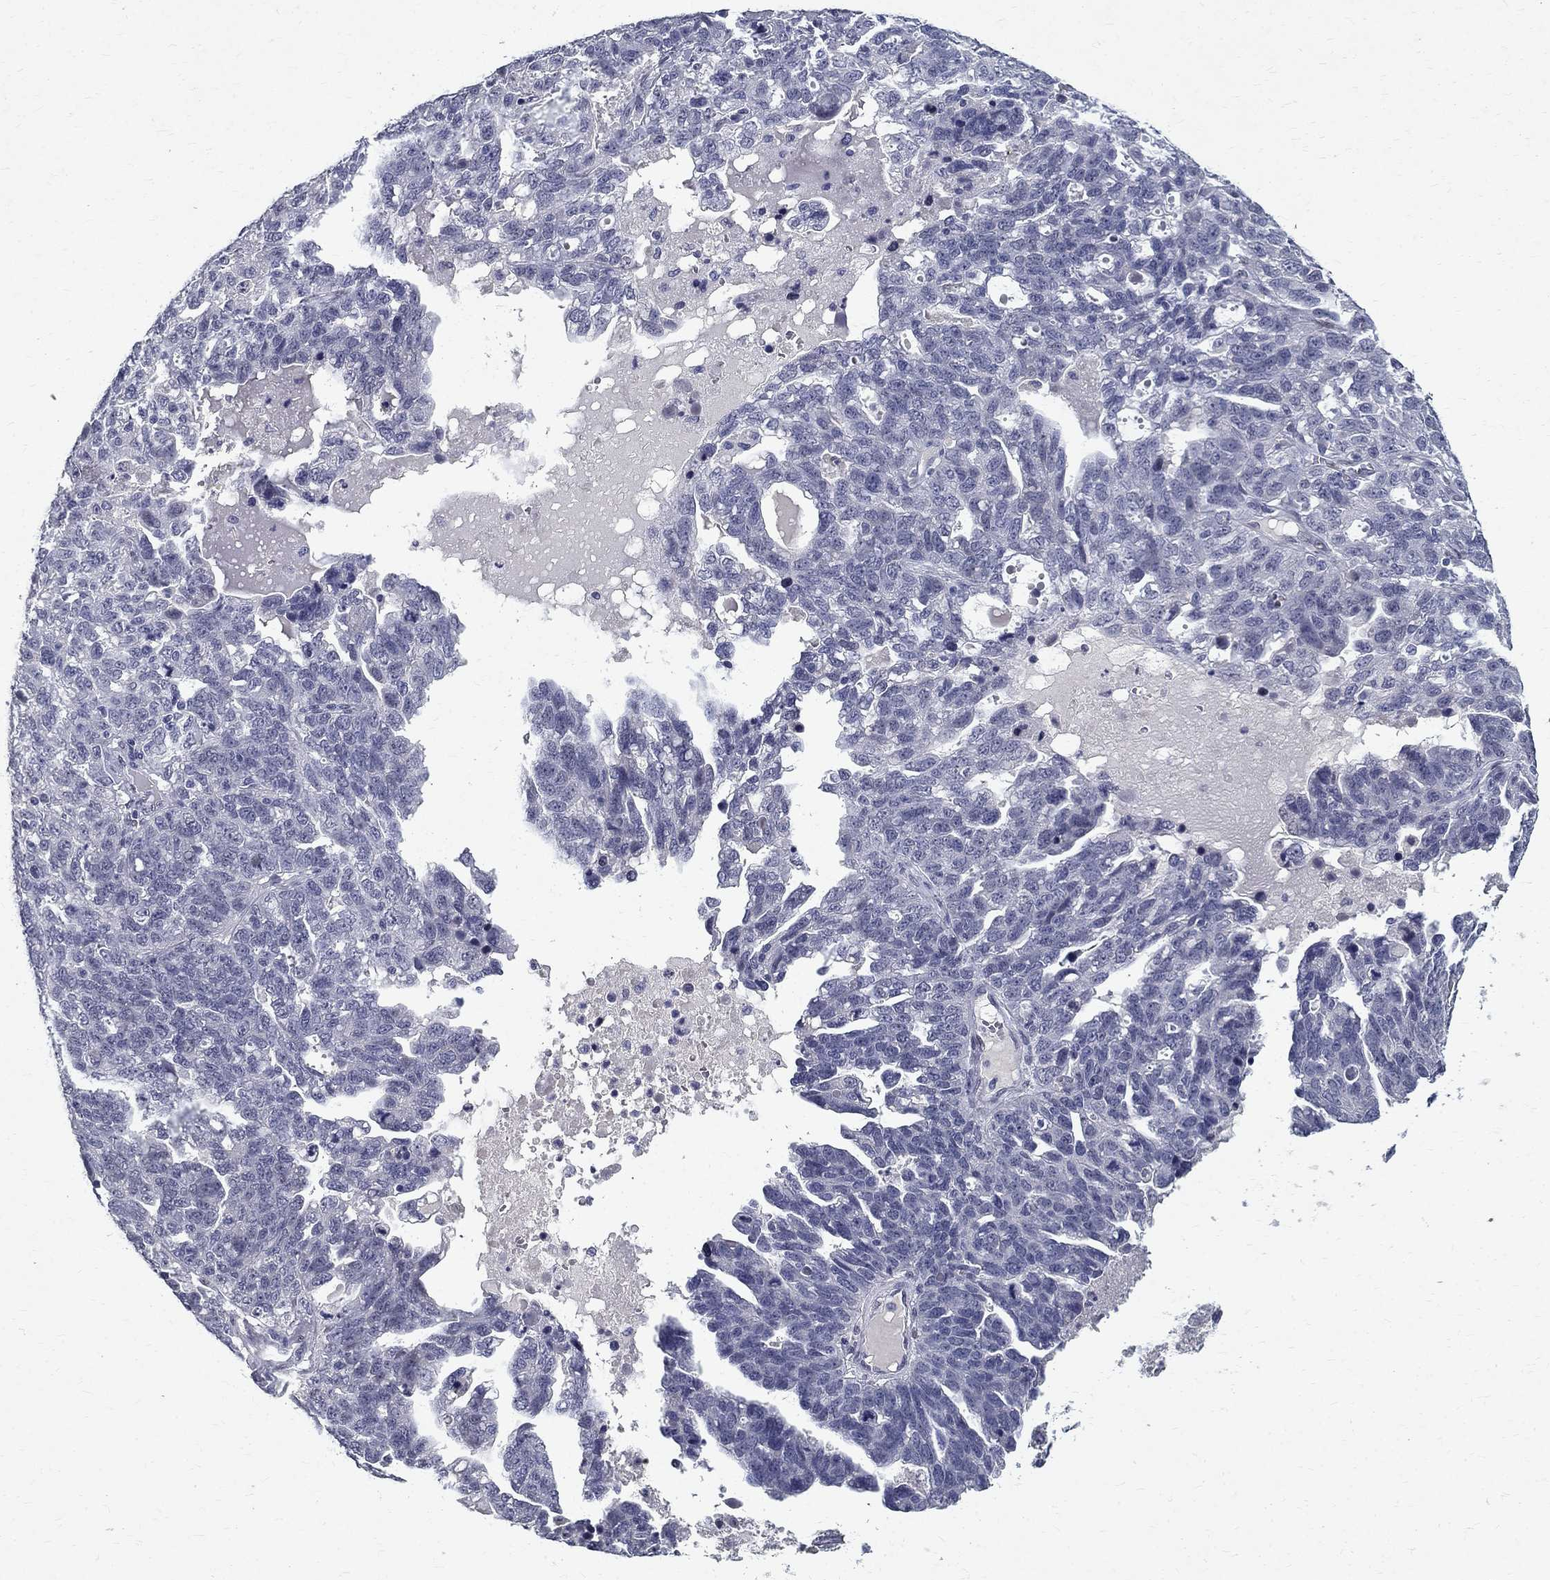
{"staining": {"intensity": "negative", "quantity": "none", "location": "none"}, "tissue": "ovarian cancer", "cell_type": "Tumor cells", "image_type": "cancer", "snomed": [{"axis": "morphology", "description": "Cystadenocarcinoma, serous, NOS"}, {"axis": "topography", "description": "Ovary"}], "caption": "DAB (3,3'-diaminobenzidine) immunohistochemical staining of human ovarian cancer exhibits no significant staining in tumor cells.", "gene": "RBFOX1", "patient": {"sex": "female", "age": 71}}